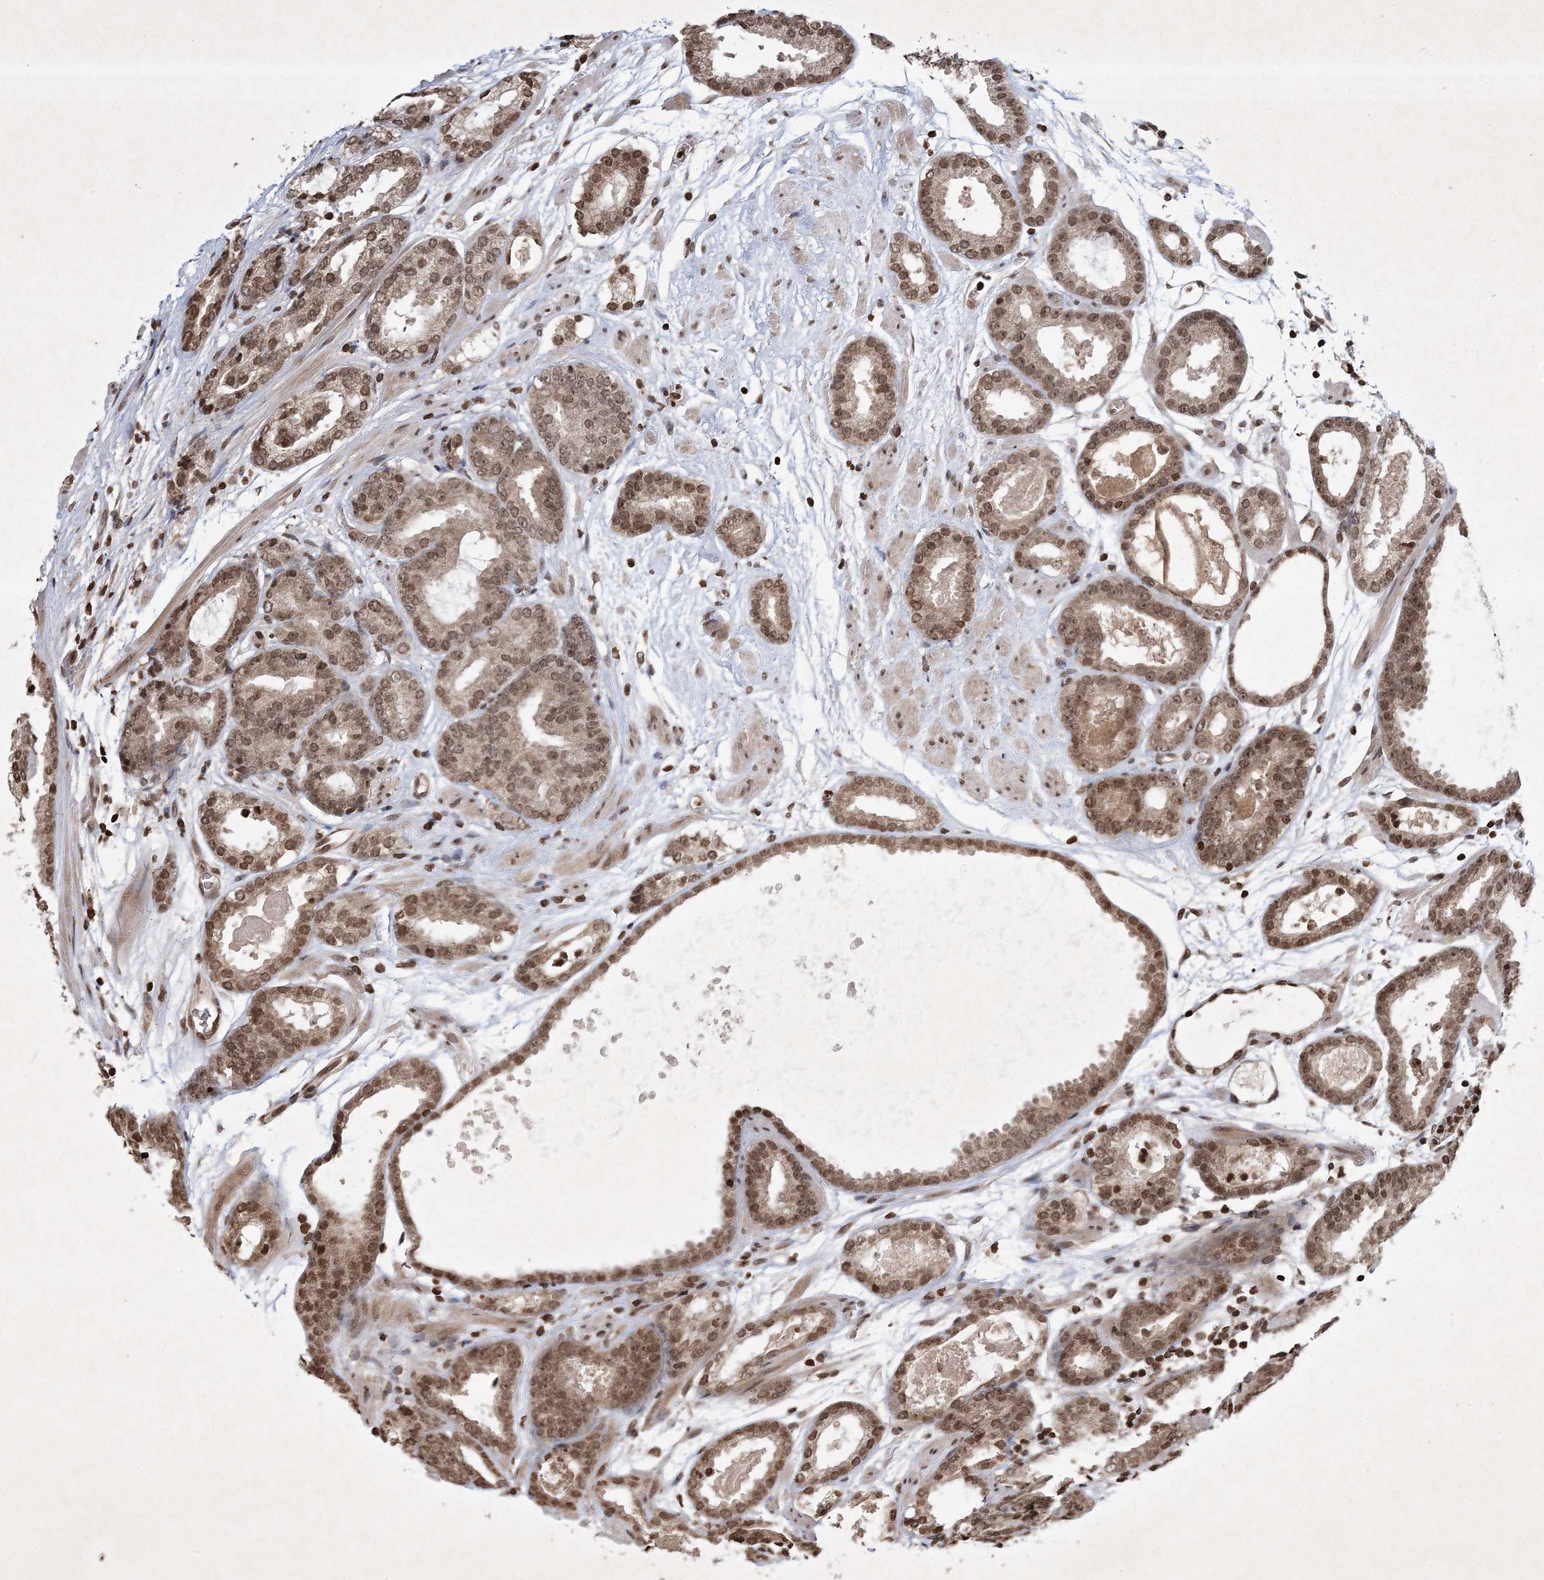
{"staining": {"intensity": "moderate", "quantity": ">75%", "location": "cytoplasmic/membranous,nuclear"}, "tissue": "prostate cancer", "cell_type": "Tumor cells", "image_type": "cancer", "snomed": [{"axis": "morphology", "description": "Adenocarcinoma, Low grade"}, {"axis": "topography", "description": "Prostate"}], "caption": "Tumor cells display medium levels of moderate cytoplasmic/membranous and nuclear staining in about >75% of cells in prostate low-grade adenocarcinoma.", "gene": "NEDD9", "patient": {"sex": "male", "age": 69}}